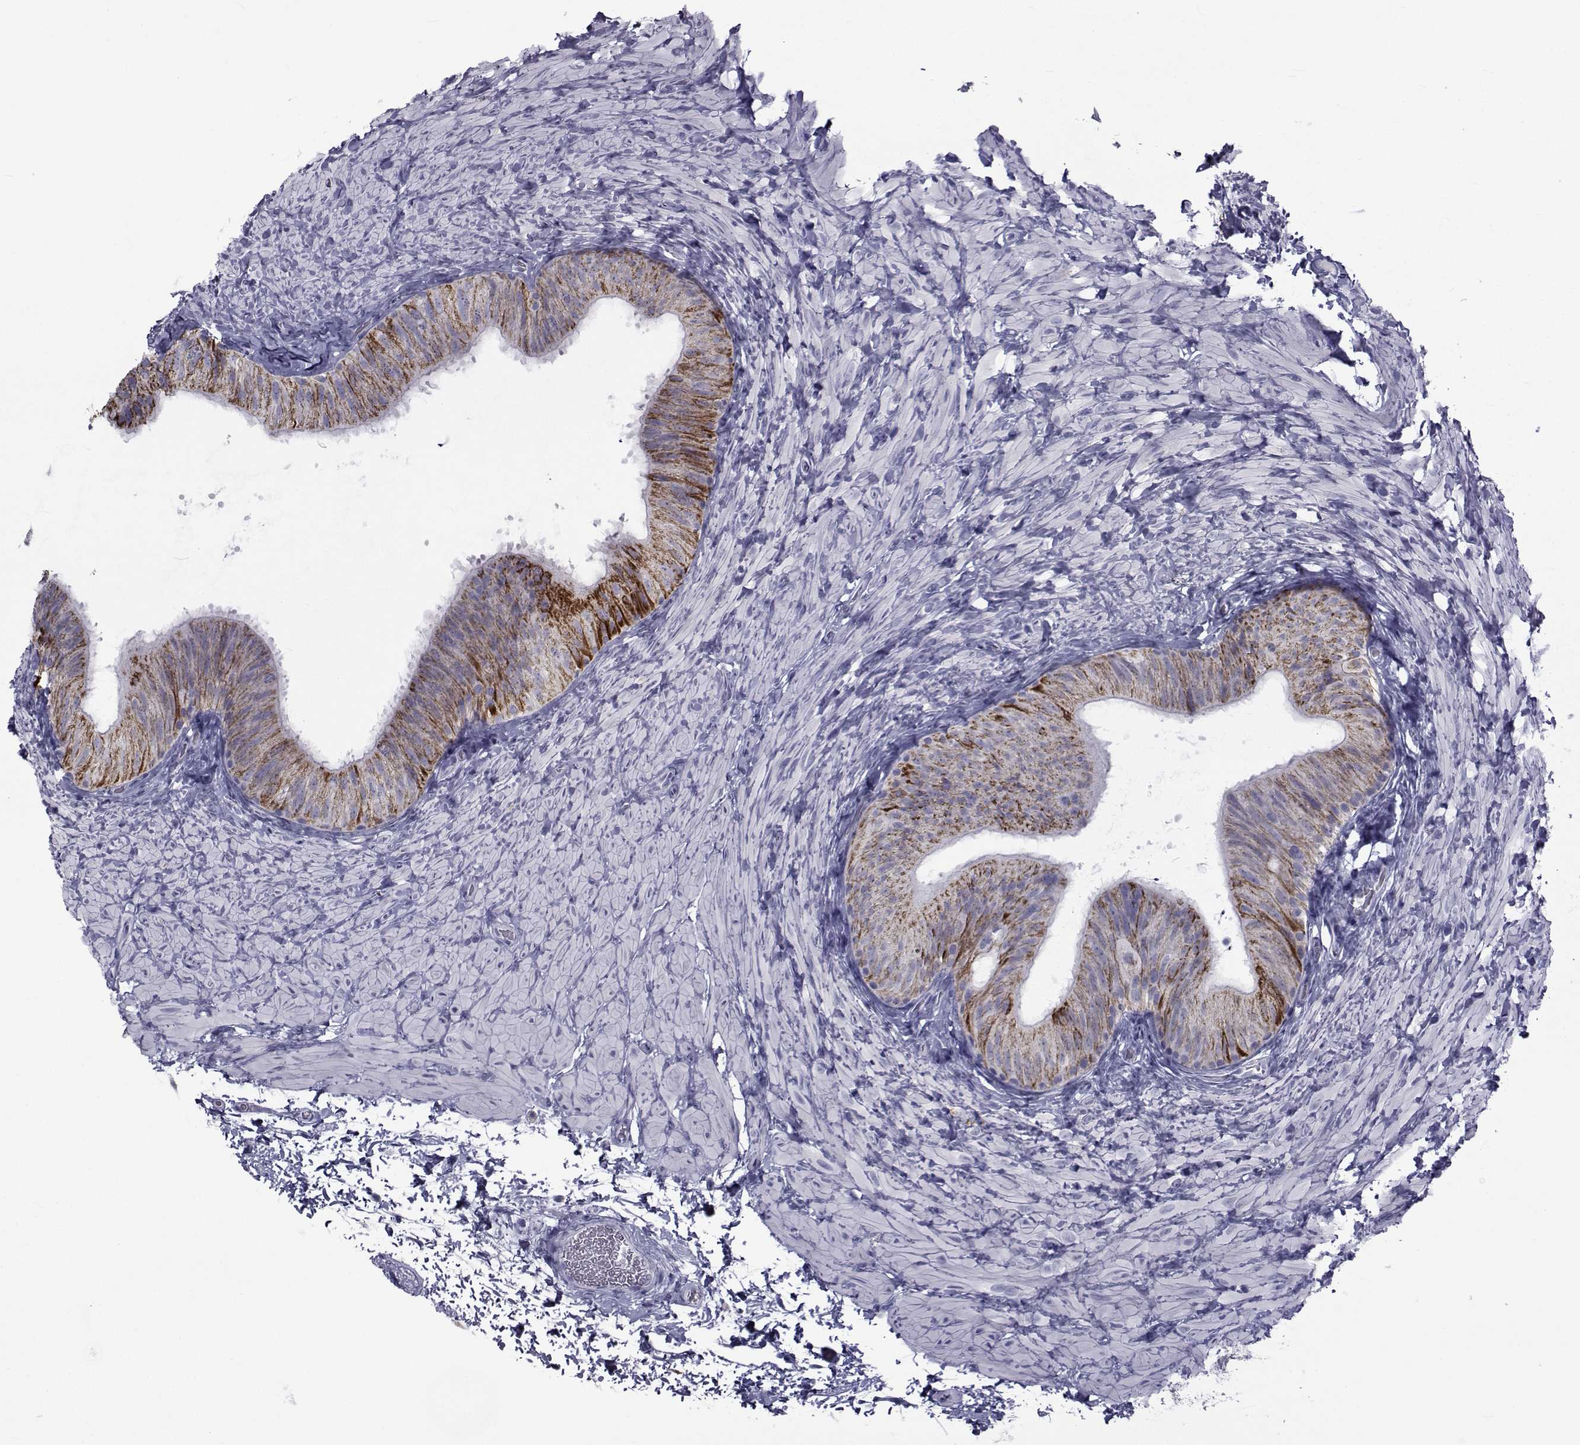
{"staining": {"intensity": "strong", "quantity": "25%-75%", "location": "cytoplasmic/membranous"}, "tissue": "epididymis", "cell_type": "Glandular cells", "image_type": "normal", "snomed": [{"axis": "morphology", "description": "Normal tissue, NOS"}, {"axis": "topography", "description": "Epididymis, spermatic cord, NOS"}, {"axis": "topography", "description": "Epididymis"}], "caption": "Strong cytoplasmic/membranous protein staining is identified in approximately 25%-75% of glandular cells in epididymis.", "gene": "FDXR", "patient": {"sex": "male", "age": 31}}